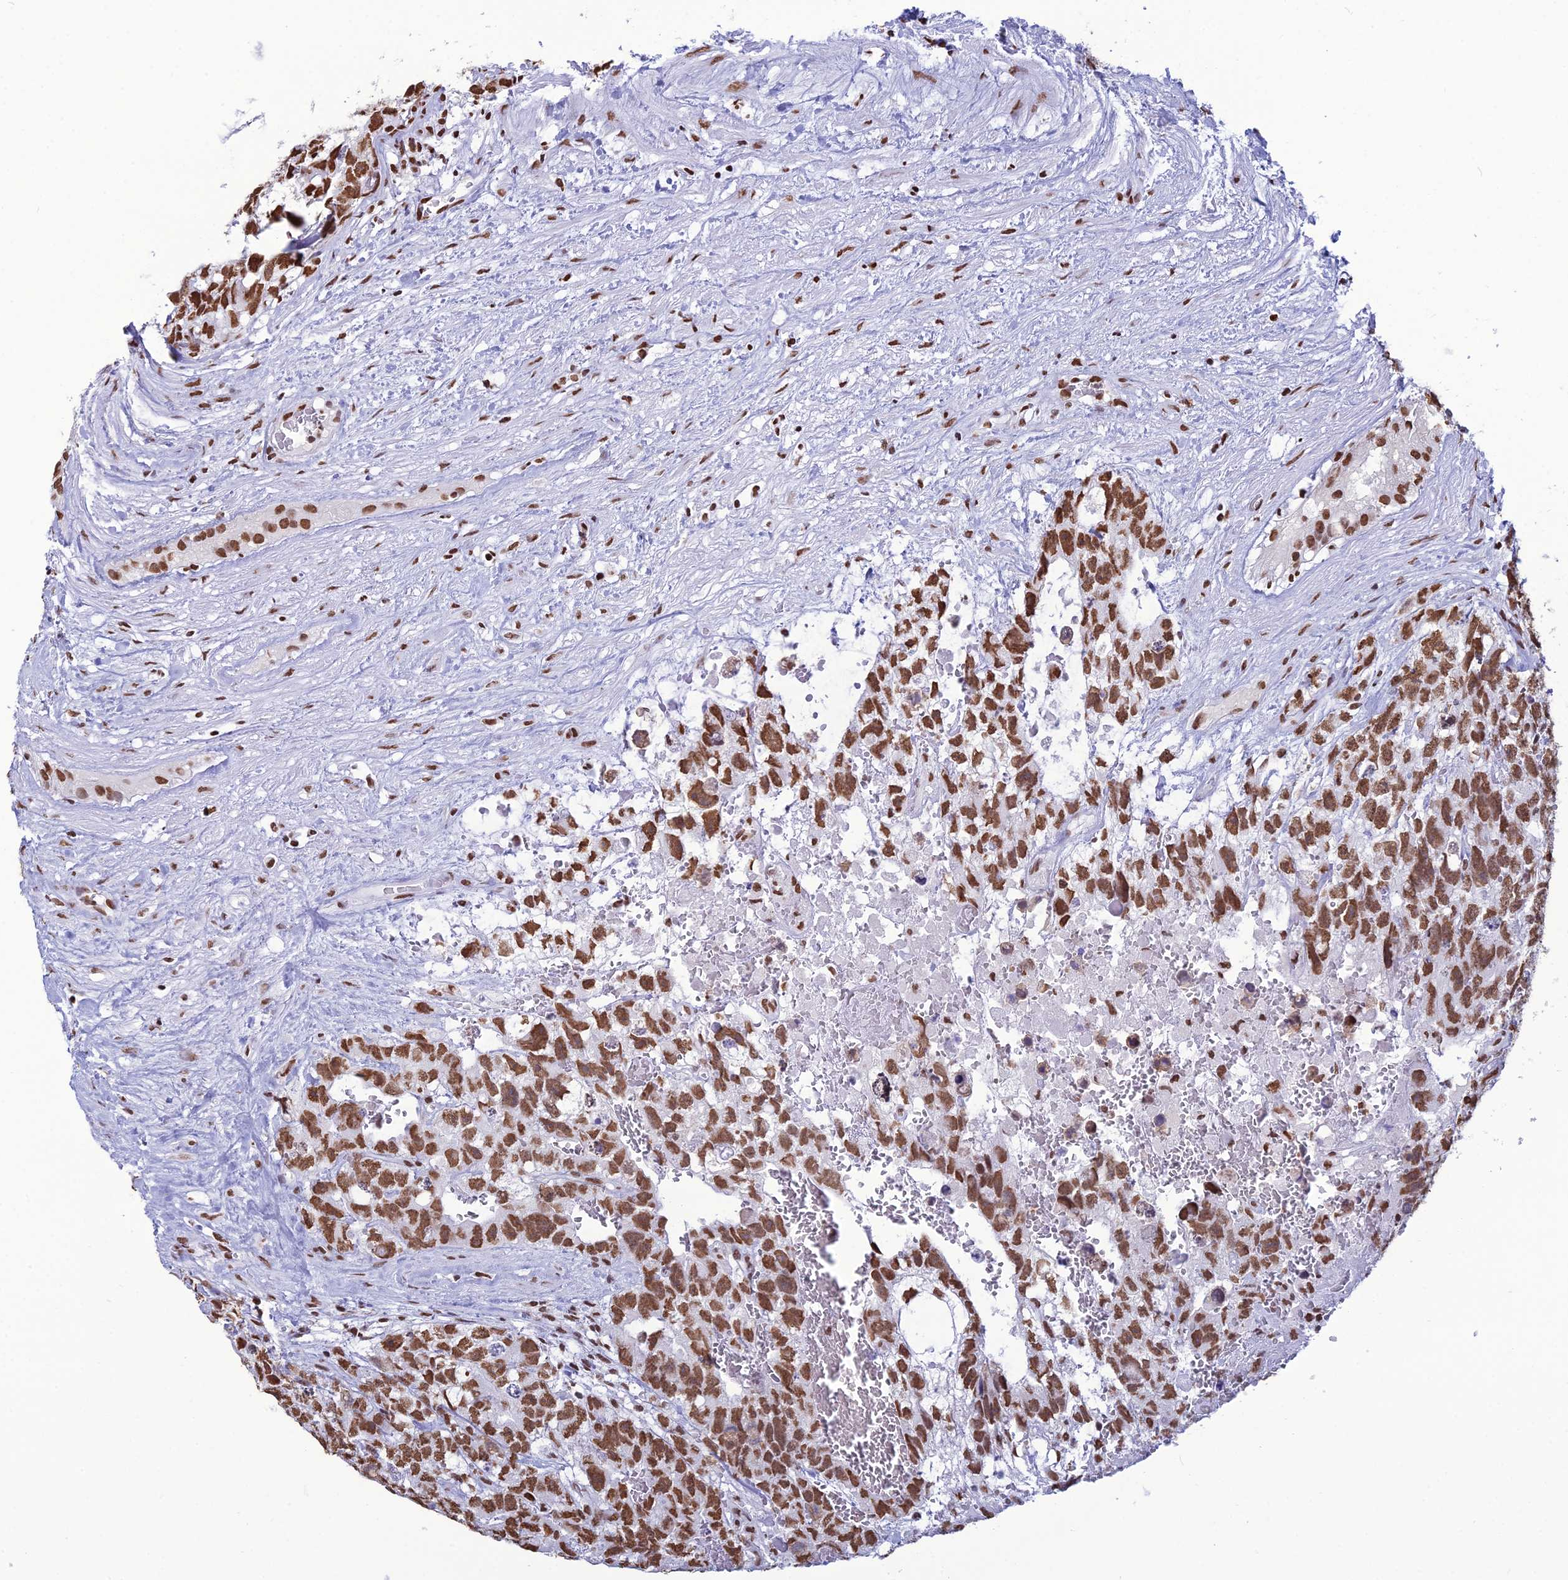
{"staining": {"intensity": "strong", "quantity": ">75%", "location": "nuclear"}, "tissue": "testis cancer", "cell_type": "Tumor cells", "image_type": "cancer", "snomed": [{"axis": "morphology", "description": "Carcinoma, Embryonal, NOS"}, {"axis": "topography", "description": "Testis"}], "caption": "Brown immunohistochemical staining in testis cancer displays strong nuclear positivity in approximately >75% of tumor cells.", "gene": "PRAMEF12", "patient": {"sex": "male", "age": 26}}